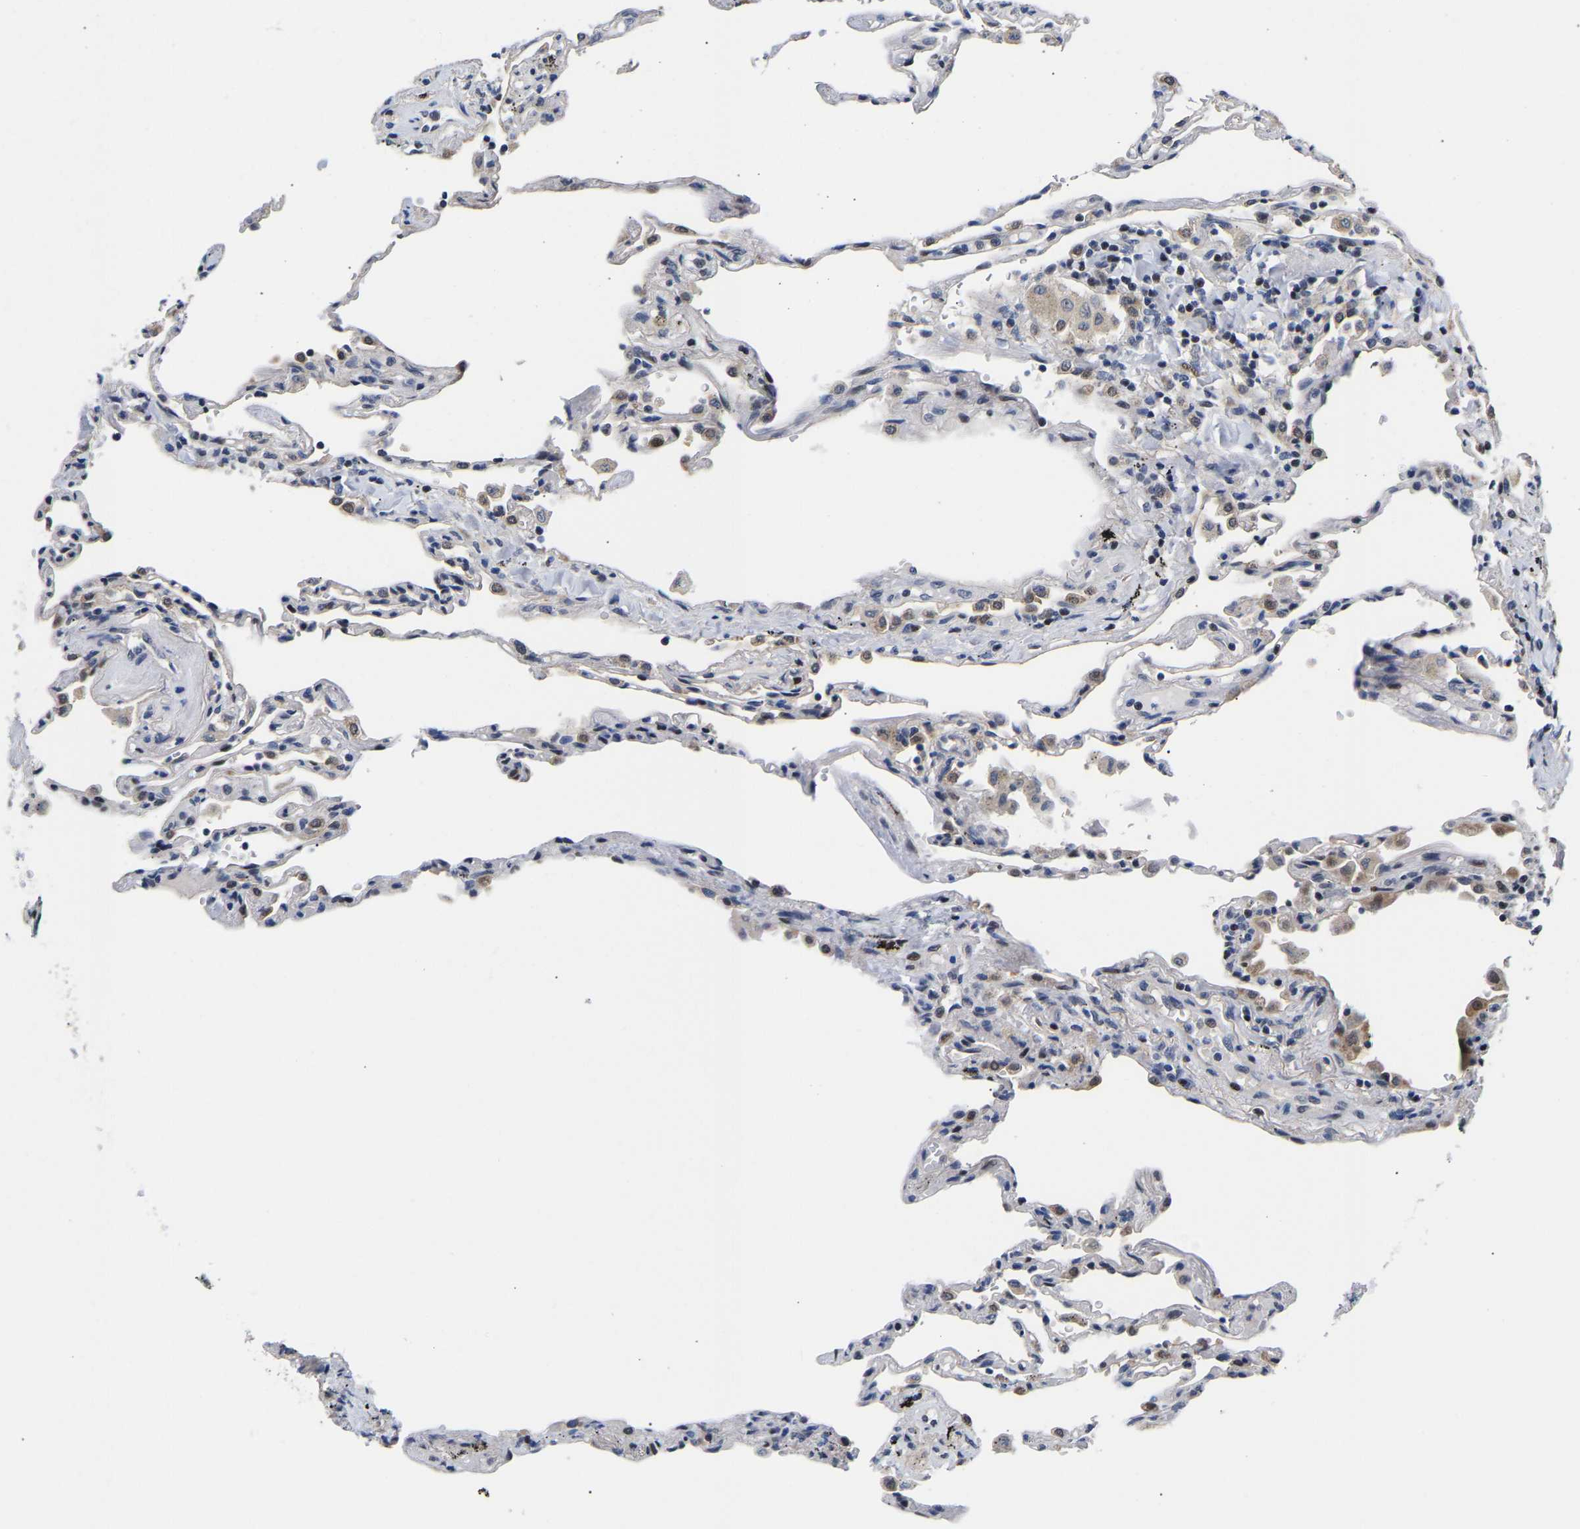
{"staining": {"intensity": "moderate", "quantity": "<25%", "location": "nuclear"}, "tissue": "lung", "cell_type": "Alveolar cells", "image_type": "normal", "snomed": [{"axis": "morphology", "description": "Normal tissue, NOS"}, {"axis": "topography", "description": "Lung"}], "caption": "Immunohistochemistry (IHC) photomicrograph of unremarkable lung: human lung stained using immunohistochemistry displays low levels of moderate protein expression localized specifically in the nuclear of alveolar cells, appearing as a nuclear brown color.", "gene": "PTRHD1", "patient": {"sex": "male", "age": 59}}